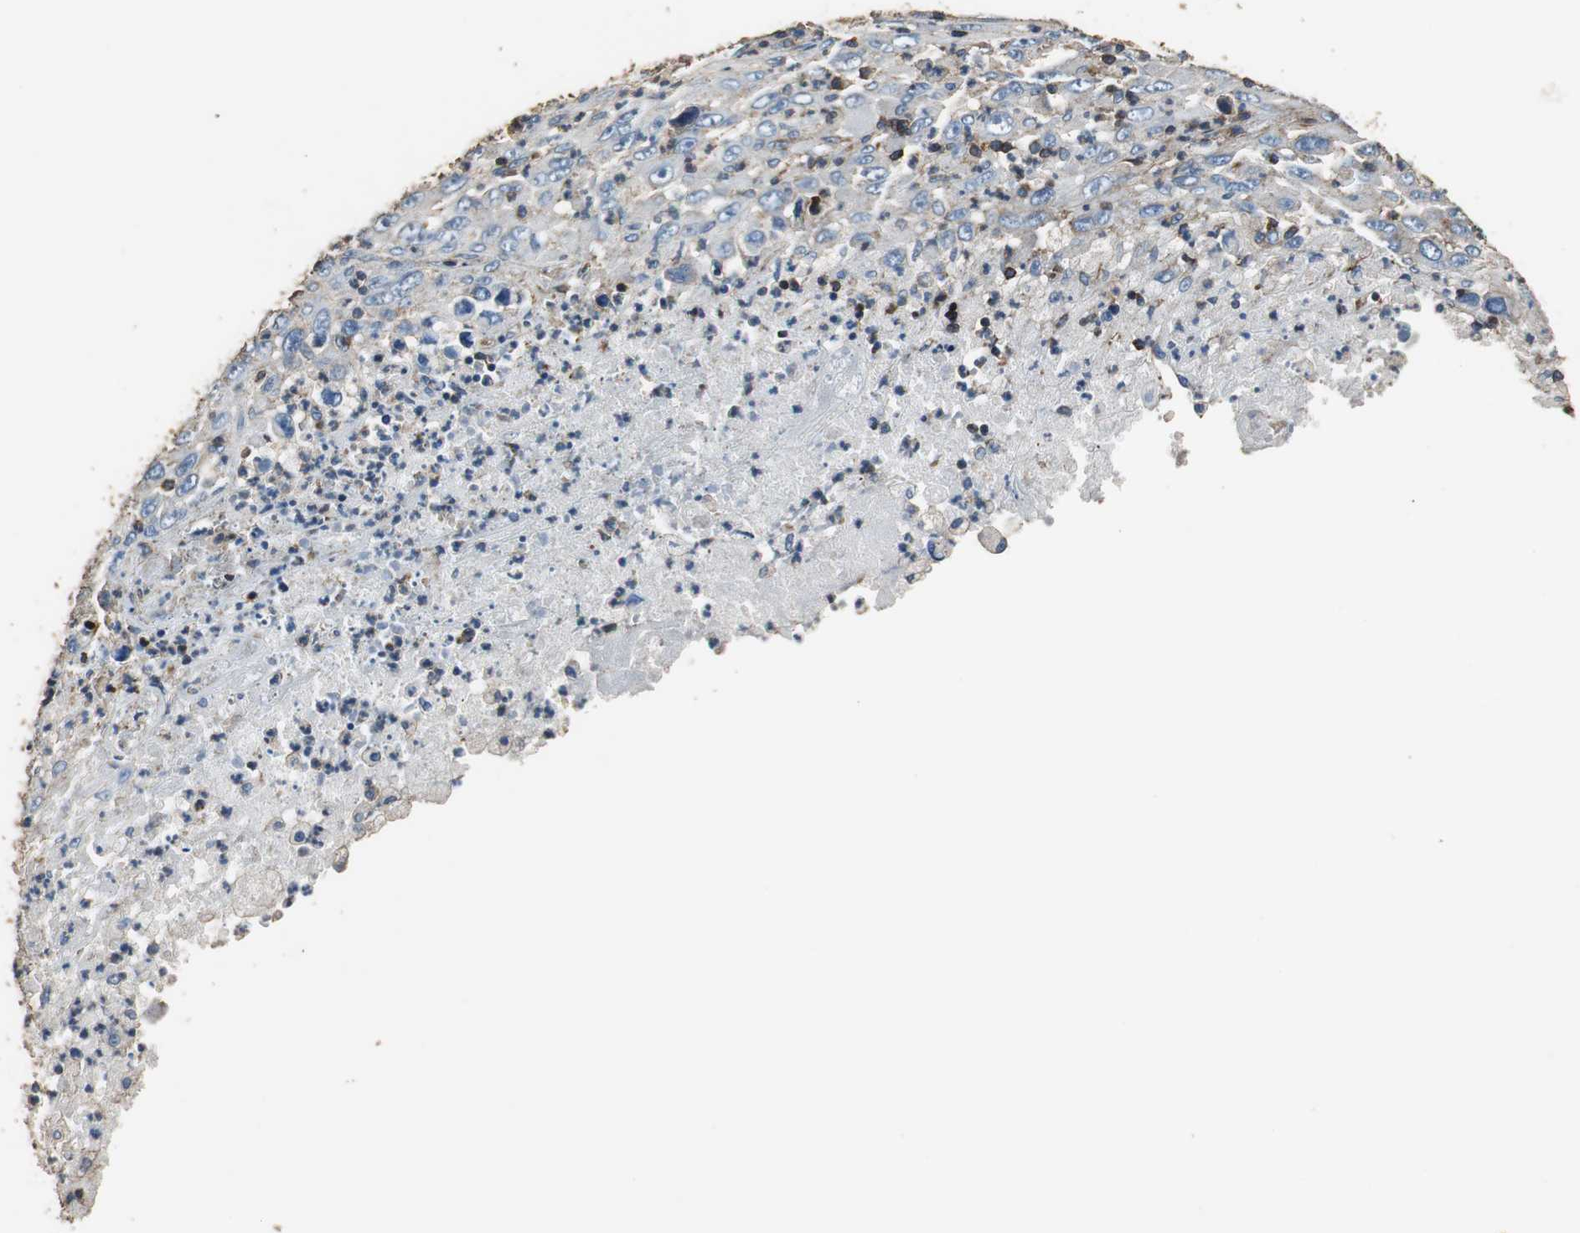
{"staining": {"intensity": "negative", "quantity": "none", "location": "none"}, "tissue": "melanoma", "cell_type": "Tumor cells", "image_type": "cancer", "snomed": [{"axis": "morphology", "description": "Malignant melanoma, Metastatic site"}, {"axis": "topography", "description": "Skin"}], "caption": "The image exhibits no staining of tumor cells in melanoma. The staining was performed using DAB to visualize the protein expression in brown, while the nuclei were stained in blue with hematoxylin (Magnification: 20x).", "gene": "PRKRA", "patient": {"sex": "female", "age": 56}}